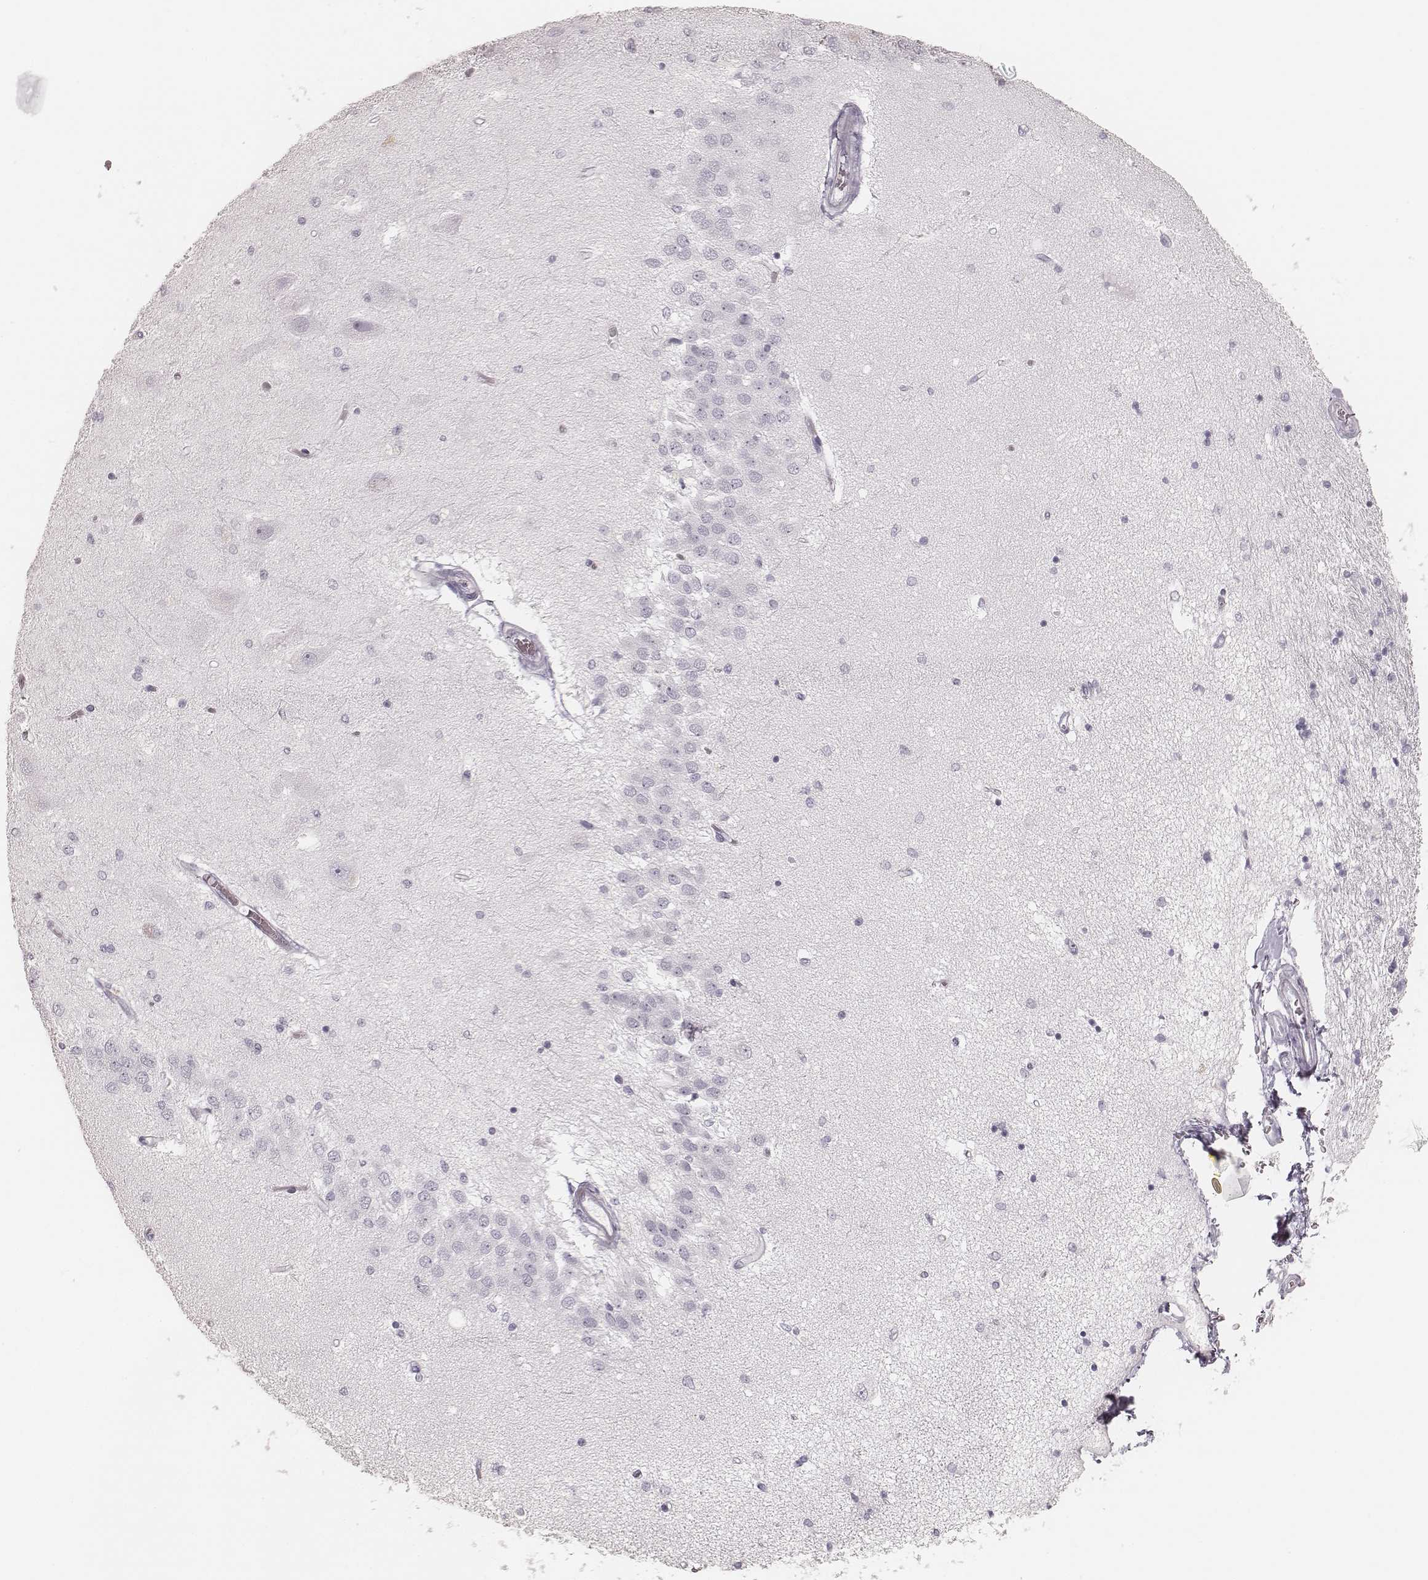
{"staining": {"intensity": "negative", "quantity": "none", "location": "none"}, "tissue": "hippocampus", "cell_type": "Glial cells", "image_type": "normal", "snomed": [{"axis": "morphology", "description": "Normal tissue, NOS"}, {"axis": "topography", "description": "Hippocampus"}], "caption": "This histopathology image is of unremarkable hippocampus stained with IHC to label a protein in brown with the nuclei are counter-stained blue. There is no positivity in glial cells. (DAB (3,3'-diaminobenzidine) immunohistochemistry with hematoxylin counter stain).", "gene": "KRT82", "patient": {"sex": "female", "age": 54}}